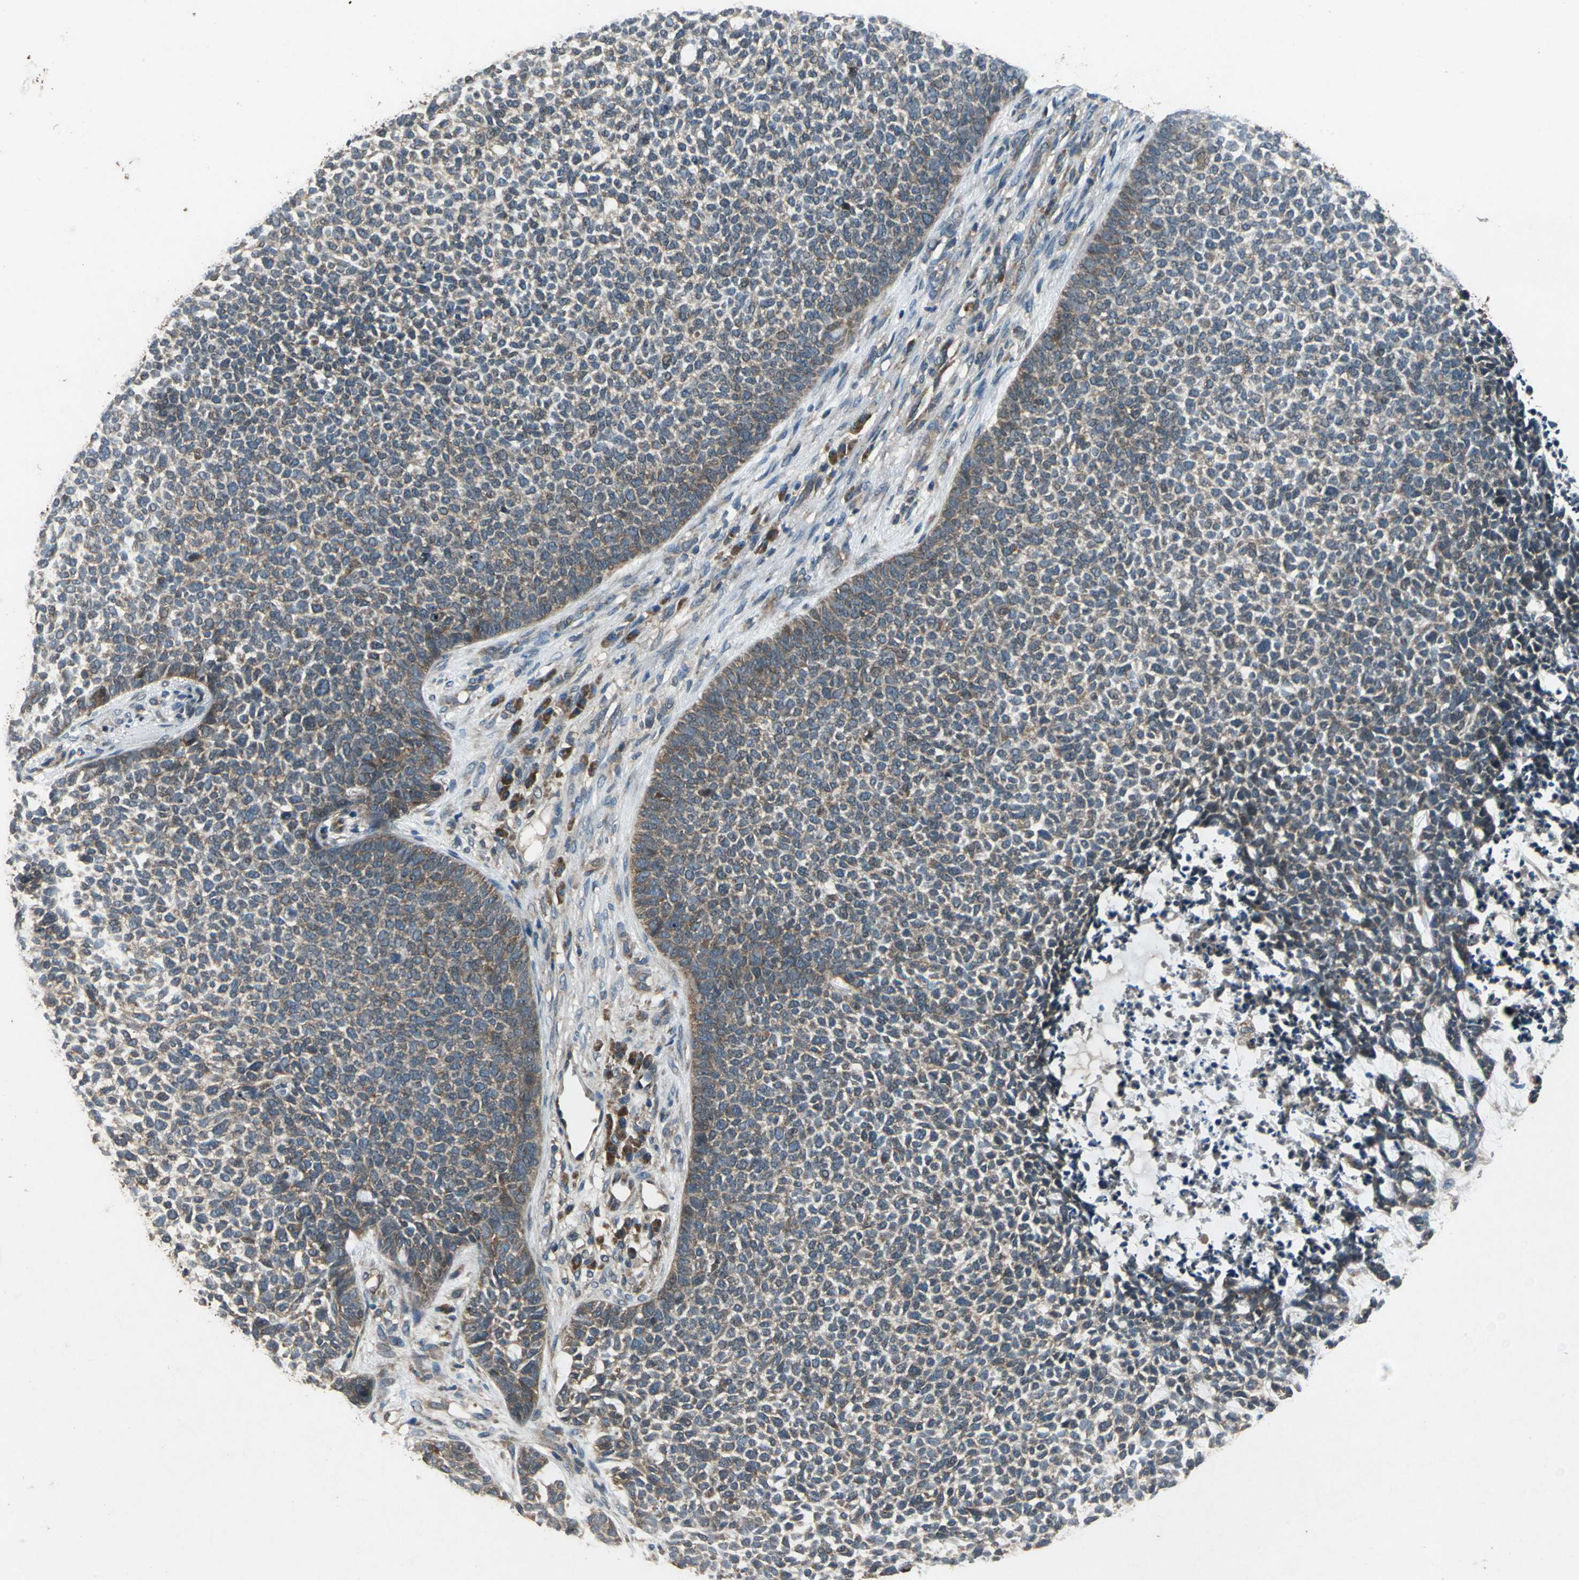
{"staining": {"intensity": "moderate", "quantity": "25%-75%", "location": "cytoplasmic/membranous"}, "tissue": "skin cancer", "cell_type": "Tumor cells", "image_type": "cancer", "snomed": [{"axis": "morphology", "description": "Basal cell carcinoma"}, {"axis": "topography", "description": "Skin"}], "caption": "Protein staining by immunohistochemistry displays moderate cytoplasmic/membranous positivity in approximately 25%-75% of tumor cells in skin cancer (basal cell carcinoma).", "gene": "ZNF608", "patient": {"sex": "female", "age": 84}}